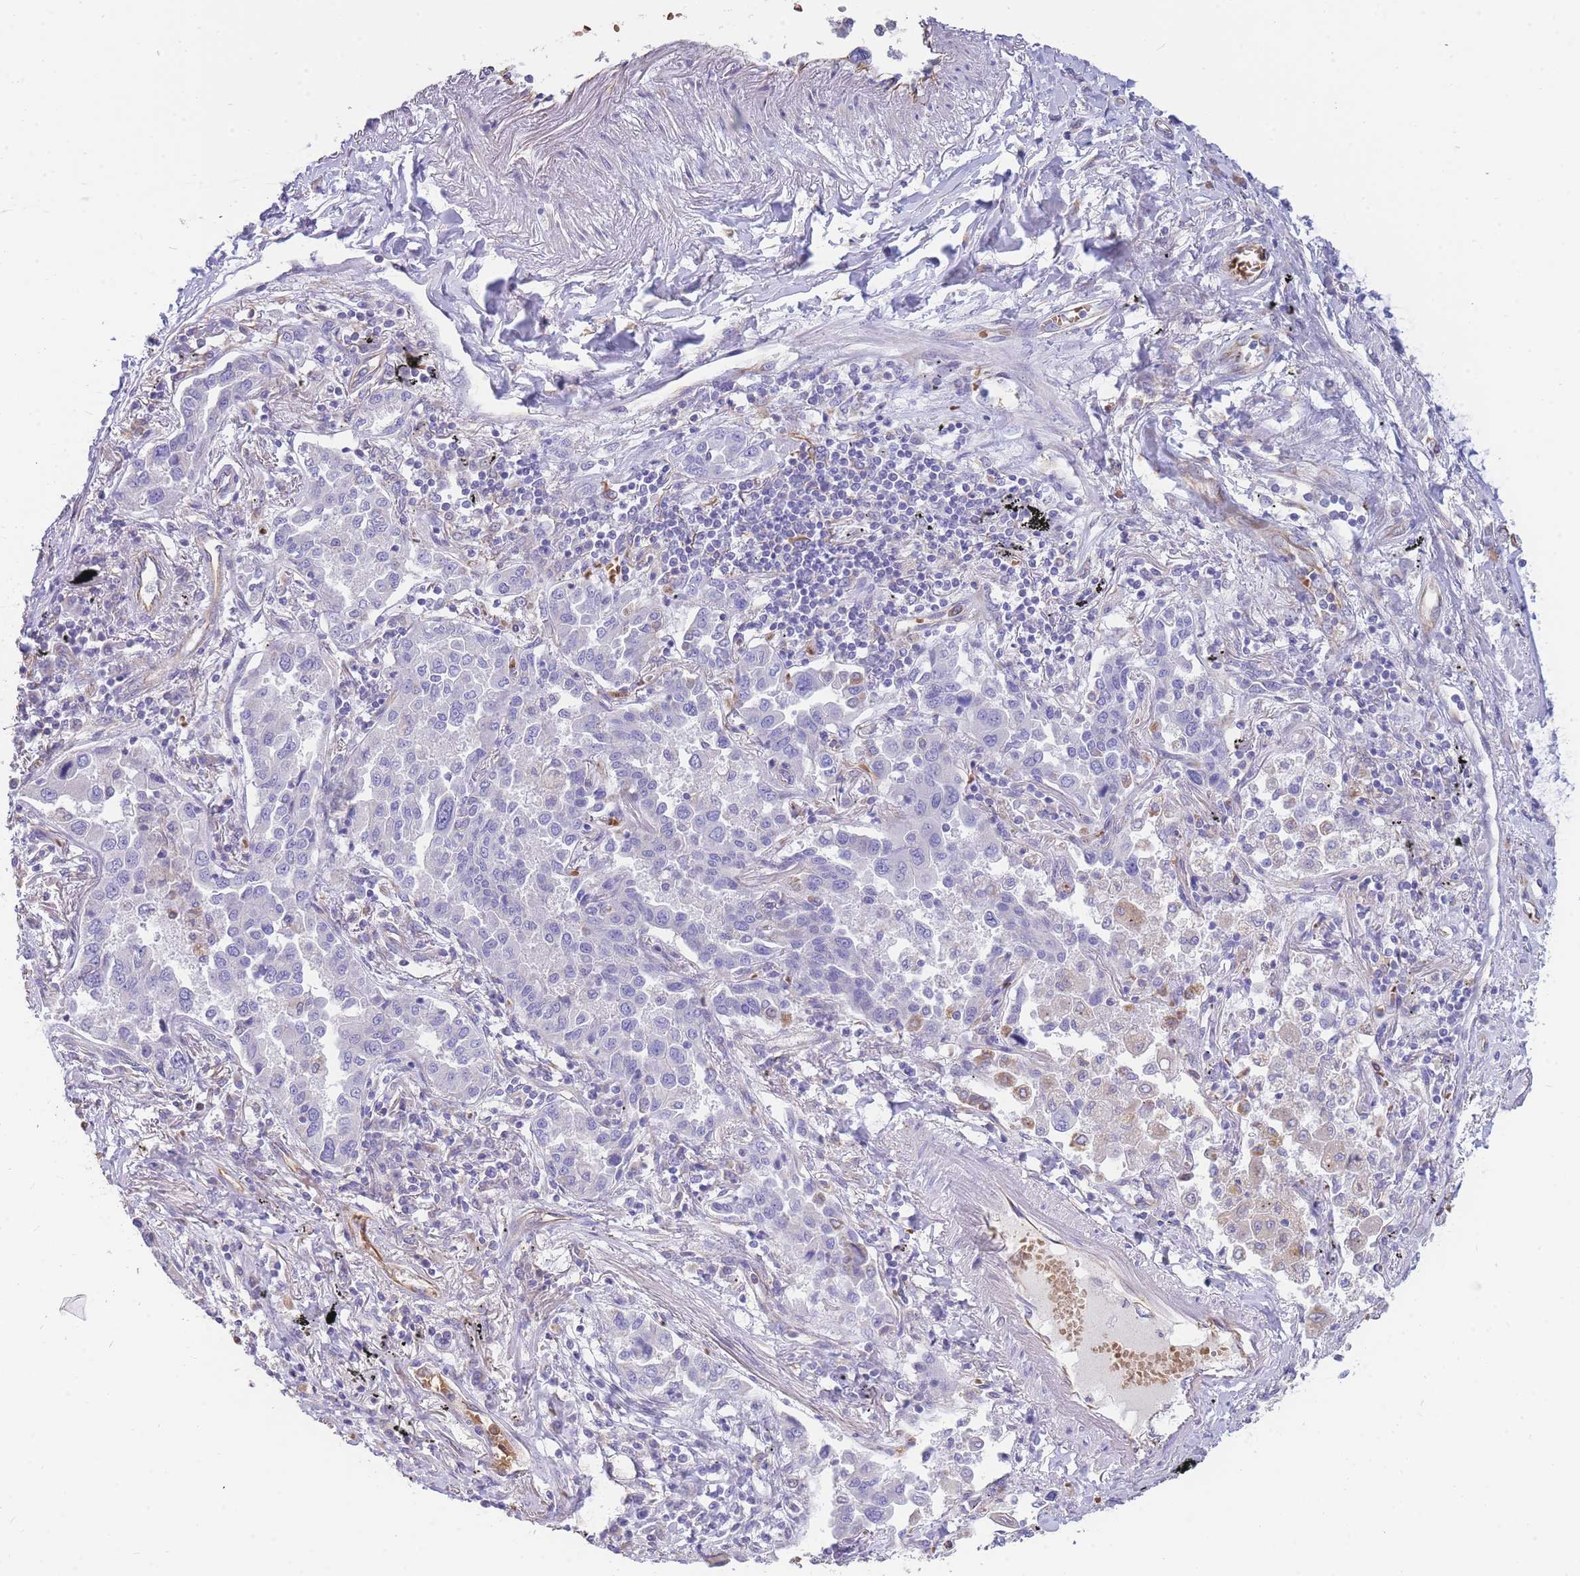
{"staining": {"intensity": "negative", "quantity": "none", "location": "none"}, "tissue": "lung cancer", "cell_type": "Tumor cells", "image_type": "cancer", "snomed": [{"axis": "morphology", "description": "Adenocarcinoma, NOS"}, {"axis": "topography", "description": "Lung"}], "caption": "Immunohistochemistry micrograph of neoplastic tissue: lung cancer (adenocarcinoma) stained with DAB (3,3'-diaminobenzidine) displays no significant protein positivity in tumor cells.", "gene": "ANKRD53", "patient": {"sex": "male", "age": 67}}